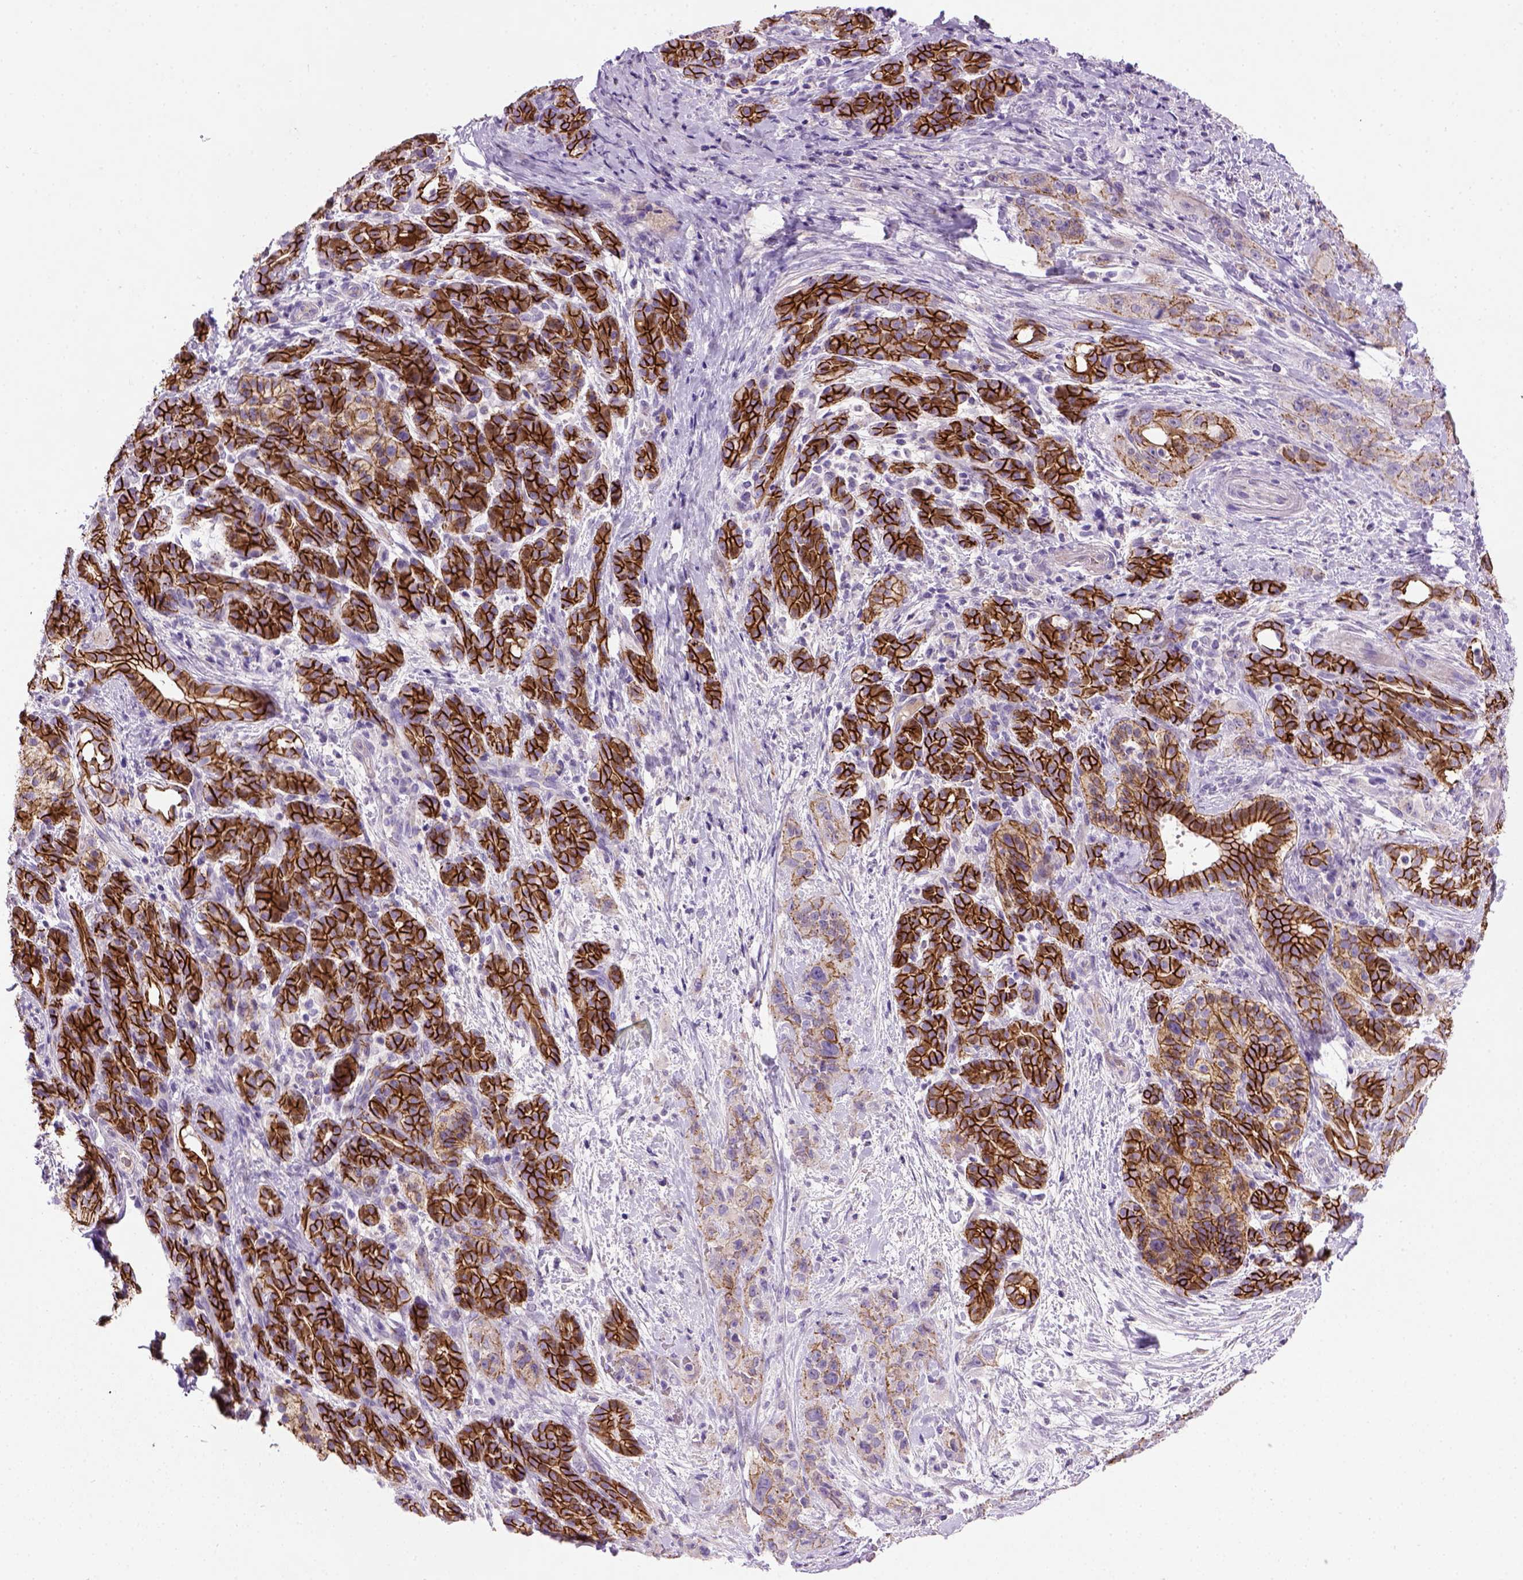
{"staining": {"intensity": "strong", "quantity": ">75%", "location": "cytoplasmic/membranous"}, "tissue": "pancreatic cancer", "cell_type": "Tumor cells", "image_type": "cancer", "snomed": [{"axis": "morphology", "description": "Adenocarcinoma, NOS"}, {"axis": "topography", "description": "Pancreas"}], "caption": "Immunohistochemistry (IHC) image of adenocarcinoma (pancreatic) stained for a protein (brown), which shows high levels of strong cytoplasmic/membranous expression in approximately >75% of tumor cells.", "gene": "CDH1", "patient": {"sex": "male", "age": 44}}